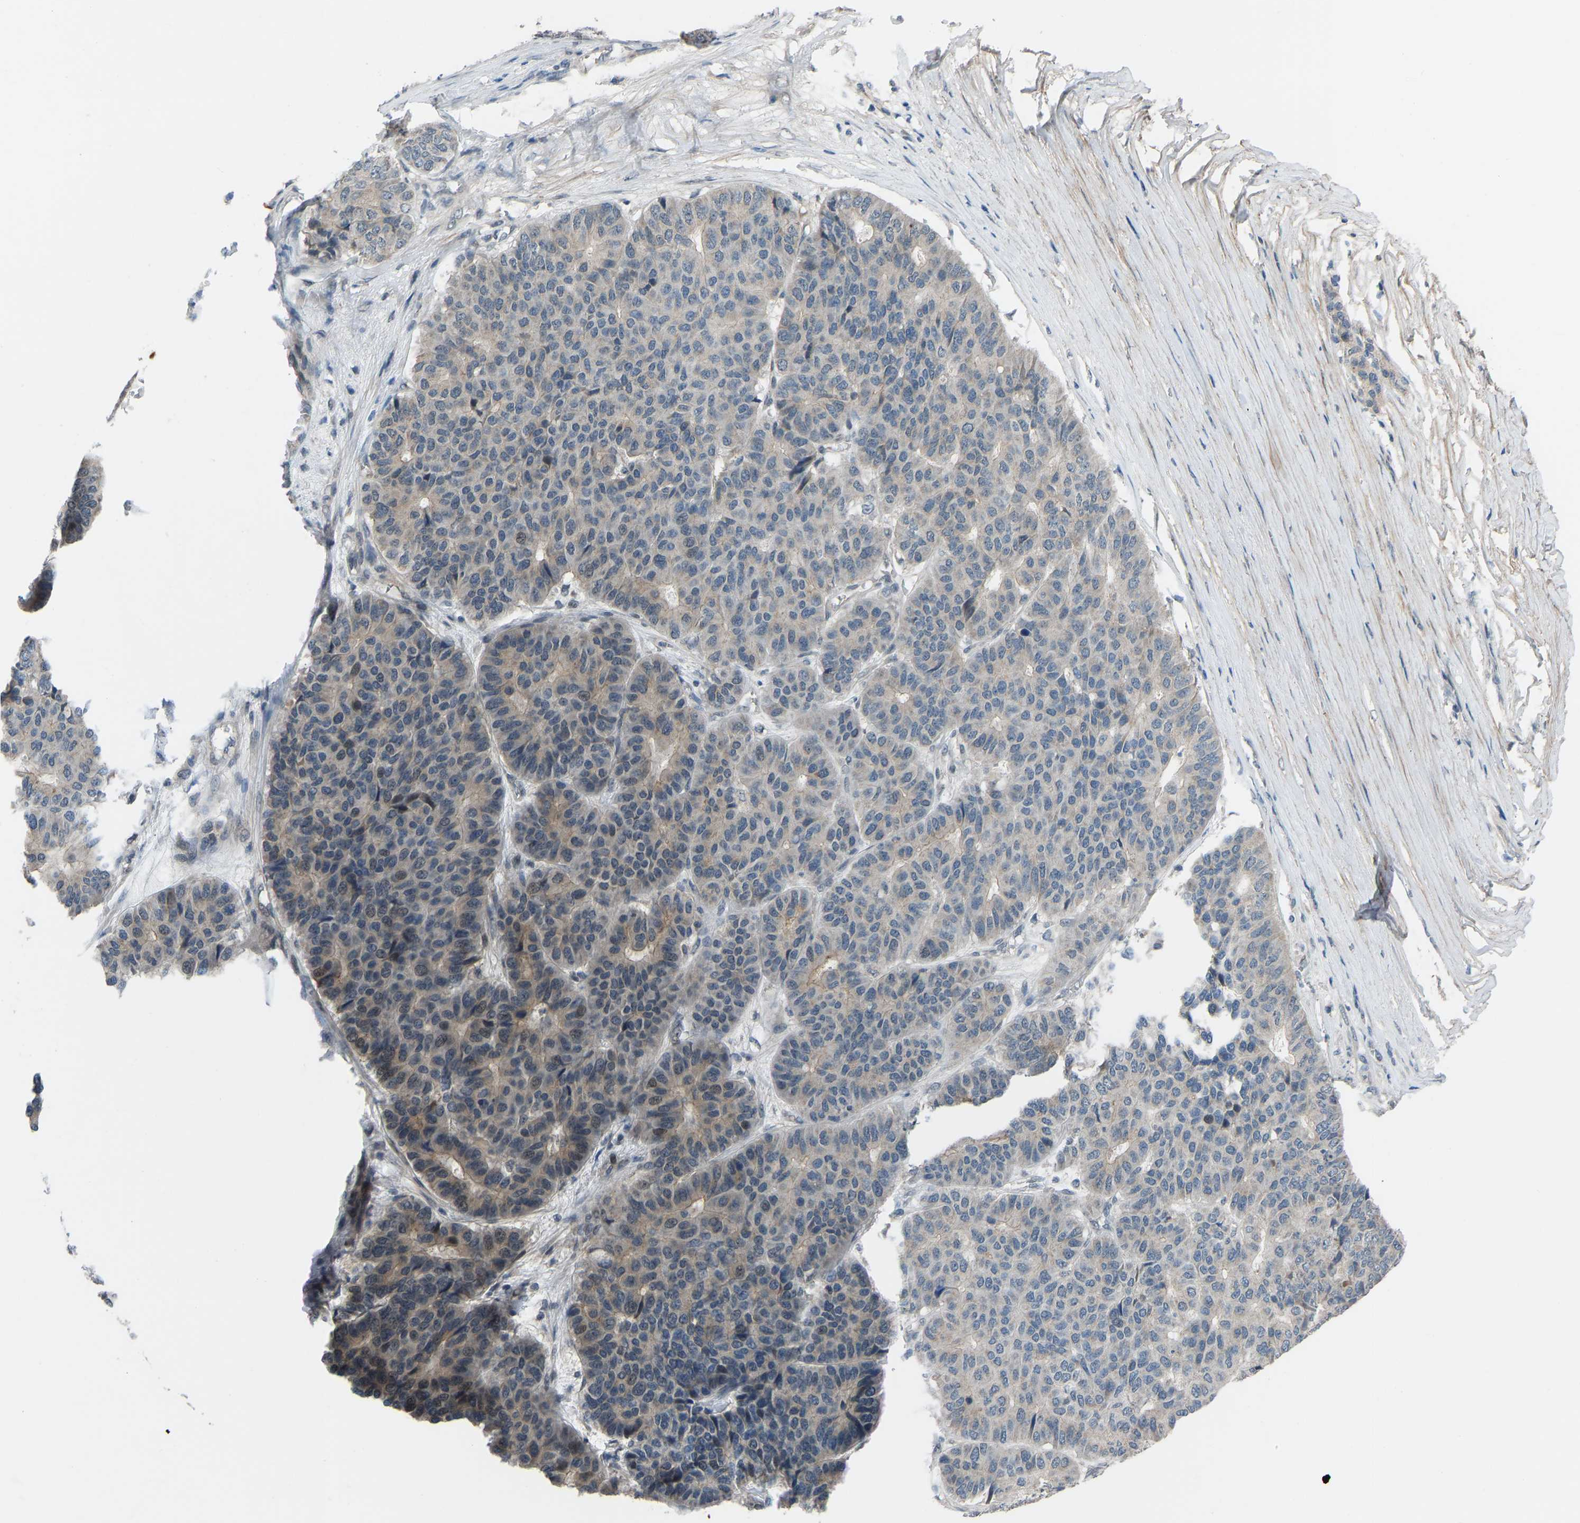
{"staining": {"intensity": "weak", "quantity": "<25%", "location": "cytoplasmic/membranous,nuclear"}, "tissue": "pancreatic cancer", "cell_type": "Tumor cells", "image_type": "cancer", "snomed": [{"axis": "morphology", "description": "Adenocarcinoma, NOS"}, {"axis": "topography", "description": "Pancreas"}], "caption": "An immunohistochemistry (IHC) image of pancreatic cancer (adenocarcinoma) is shown. There is no staining in tumor cells of pancreatic cancer (adenocarcinoma). (DAB (3,3'-diaminobenzidine) immunohistochemistry, high magnification).", "gene": "CDK2AP1", "patient": {"sex": "male", "age": 50}}